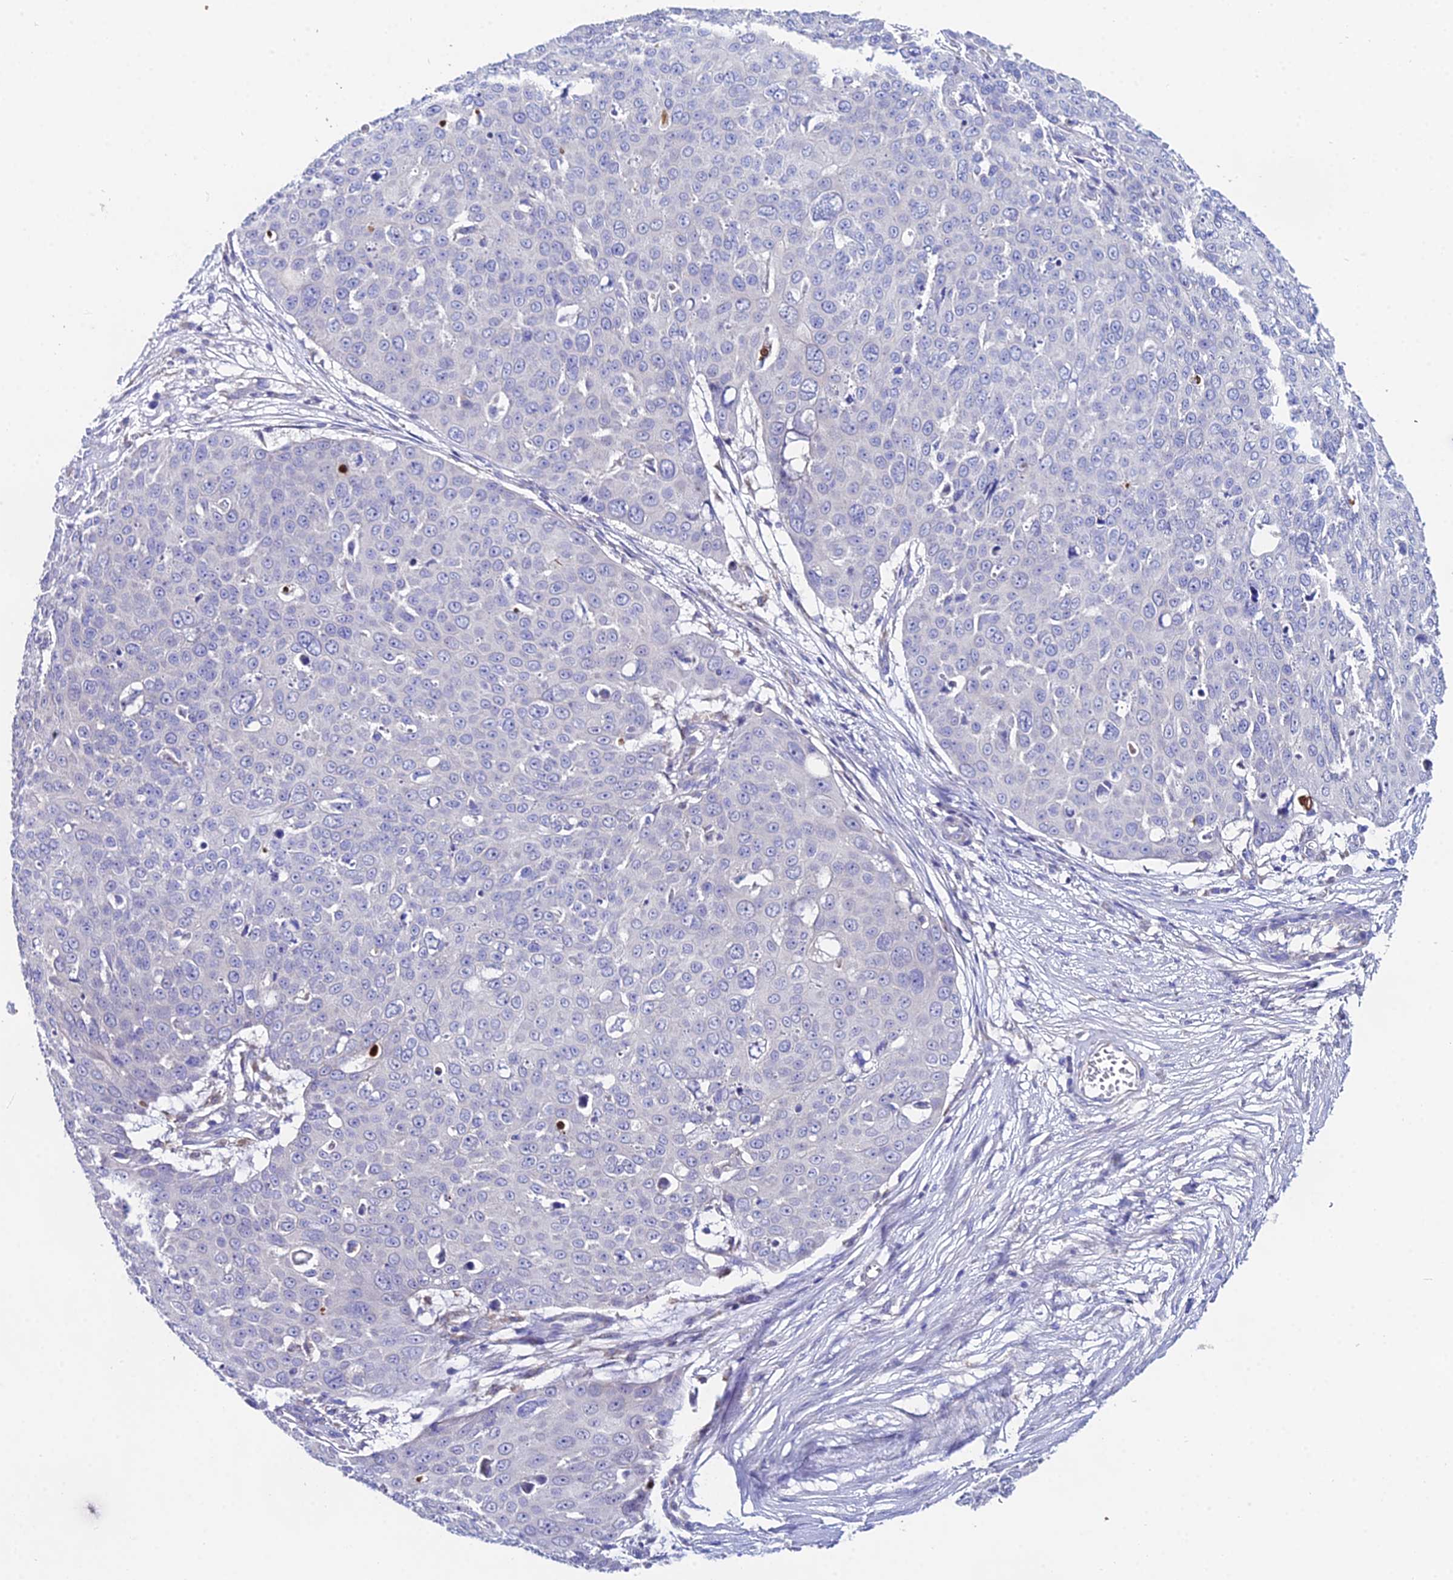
{"staining": {"intensity": "negative", "quantity": "none", "location": "none"}, "tissue": "skin cancer", "cell_type": "Tumor cells", "image_type": "cancer", "snomed": [{"axis": "morphology", "description": "Squamous cell carcinoma, NOS"}, {"axis": "topography", "description": "Skin"}], "caption": "This image is of skin cancer (squamous cell carcinoma) stained with immunohistochemistry (IHC) to label a protein in brown with the nuclei are counter-stained blue. There is no staining in tumor cells.", "gene": "PPP2R2C", "patient": {"sex": "male", "age": 71}}